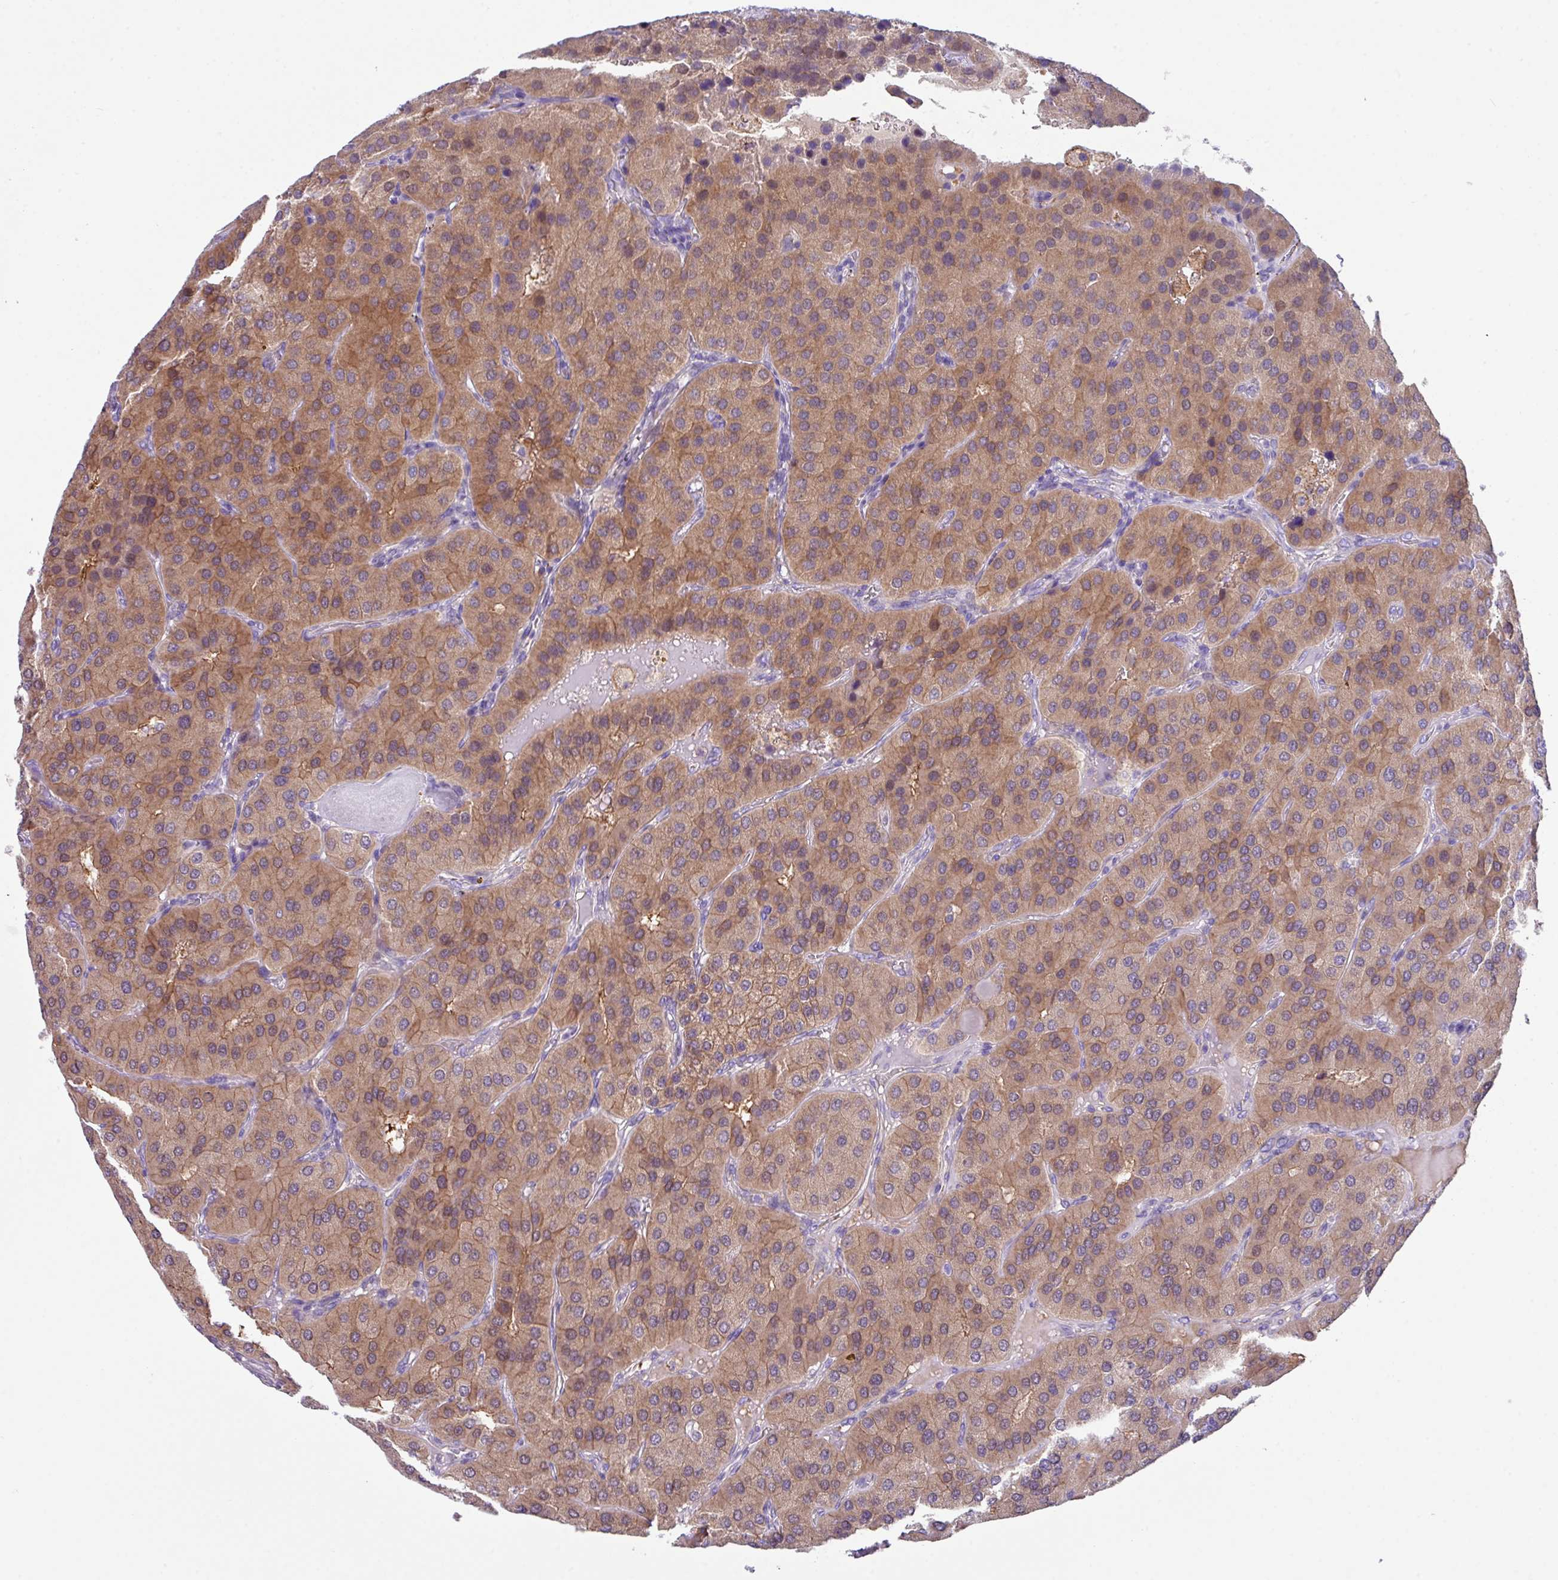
{"staining": {"intensity": "moderate", "quantity": ">75%", "location": "cytoplasmic/membranous"}, "tissue": "parathyroid gland", "cell_type": "Glandular cells", "image_type": "normal", "snomed": [{"axis": "morphology", "description": "Normal tissue, NOS"}, {"axis": "morphology", "description": "Adenoma, NOS"}, {"axis": "topography", "description": "Parathyroid gland"}], "caption": "Immunohistochemical staining of normal human parathyroid gland demonstrates moderate cytoplasmic/membranous protein staining in approximately >75% of glandular cells. (brown staining indicates protein expression, while blue staining denotes nuclei).", "gene": "DNAL1", "patient": {"sex": "female", "age": 86}}